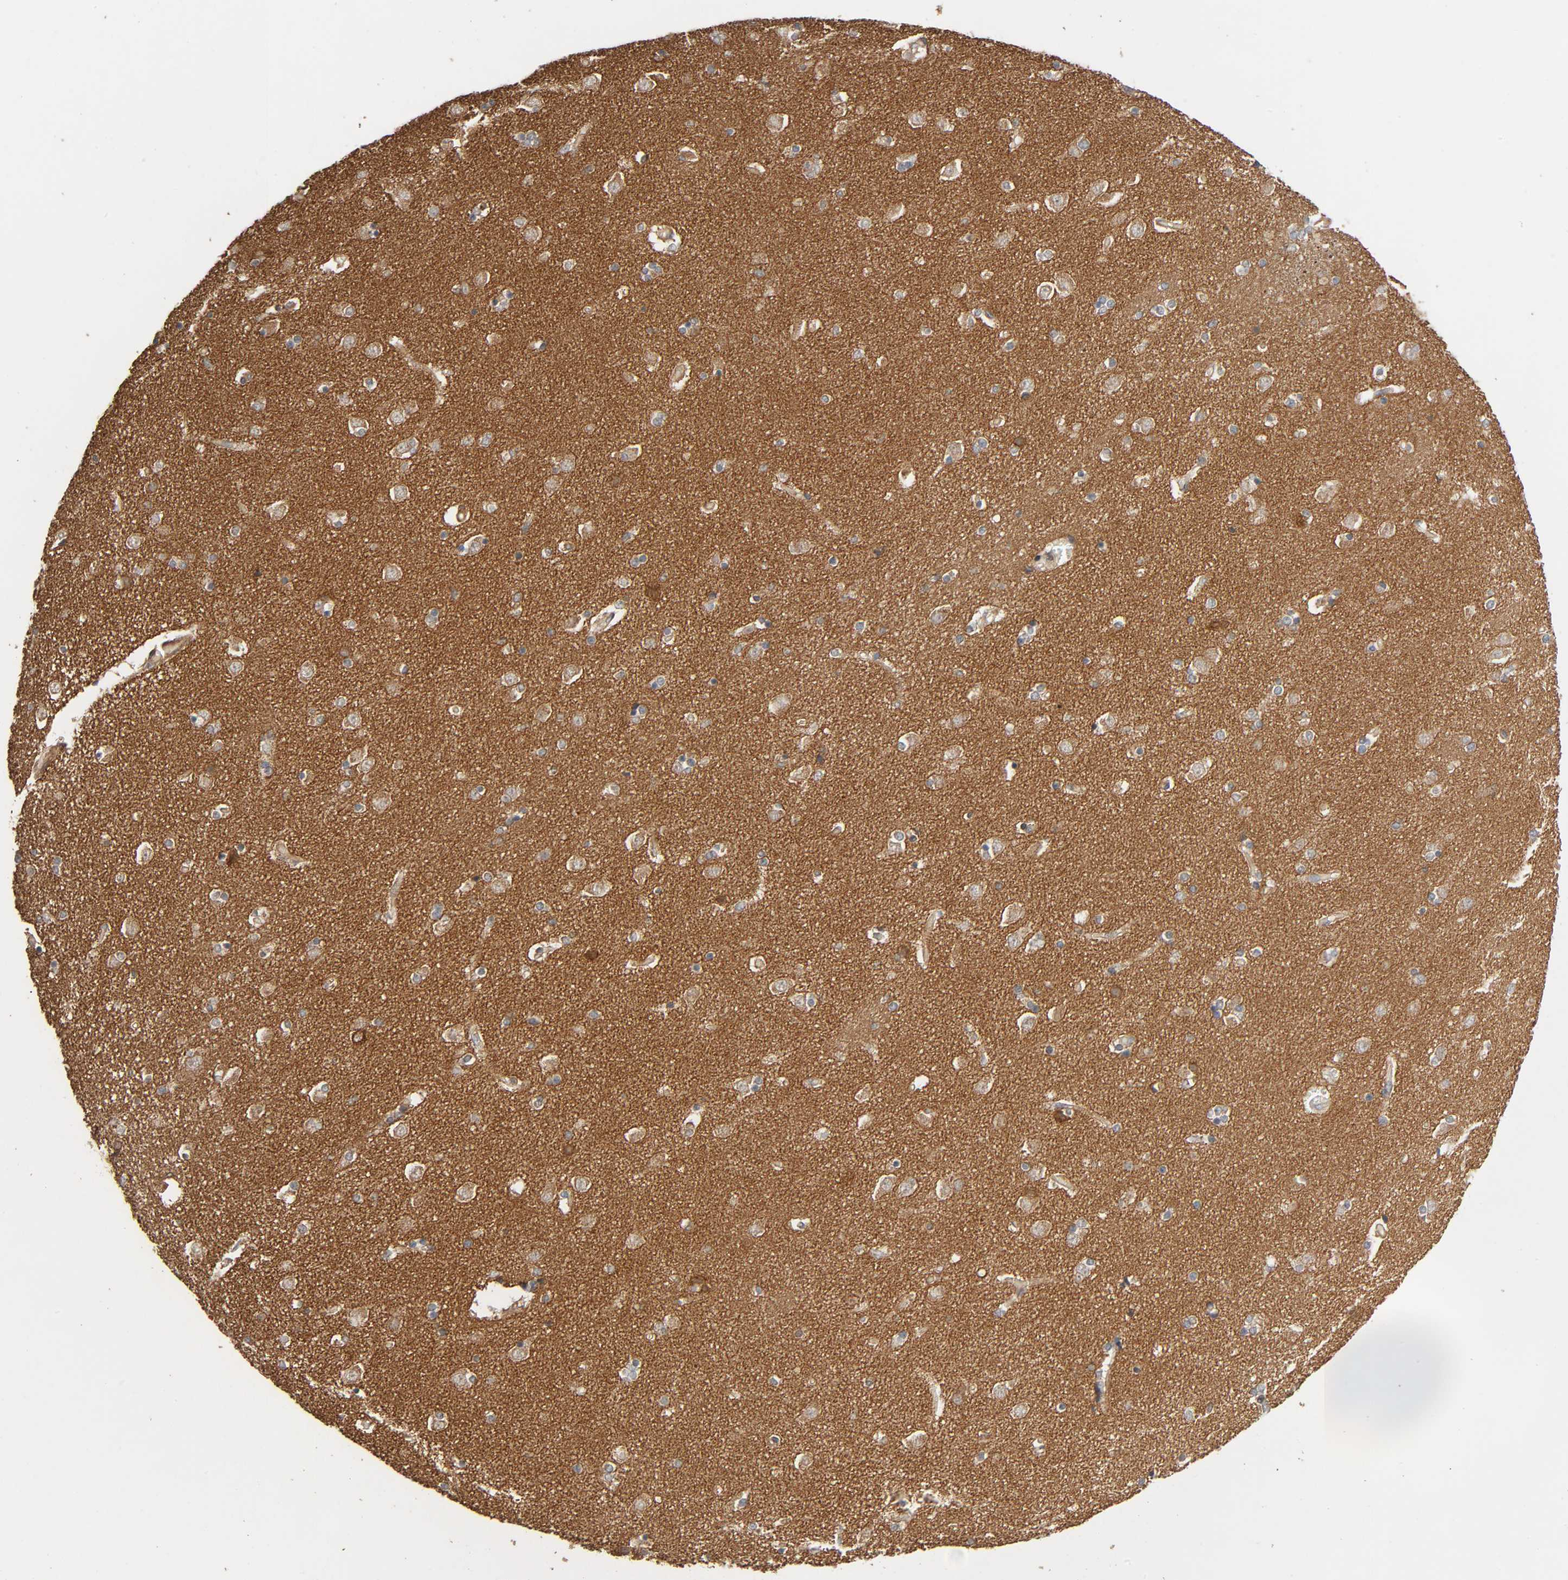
{"staining": {"intensity": "negative", "quantity": "none", "location": "none"}, "tissue": "caudate", "cell_type": "Glial cells", "image_type": "normal", "snomed": [{"axis": "morphology", "description": "Normal tissue, NOS"}, {"axis": "topography", "description": "Lateral ventricle wall"}], "caption": "The immunohistochemistry micrograph has no significant positivity in glial cells of caudate.", "gene": "SGSM1", "patient": {"sex": "female", "age": 54}}